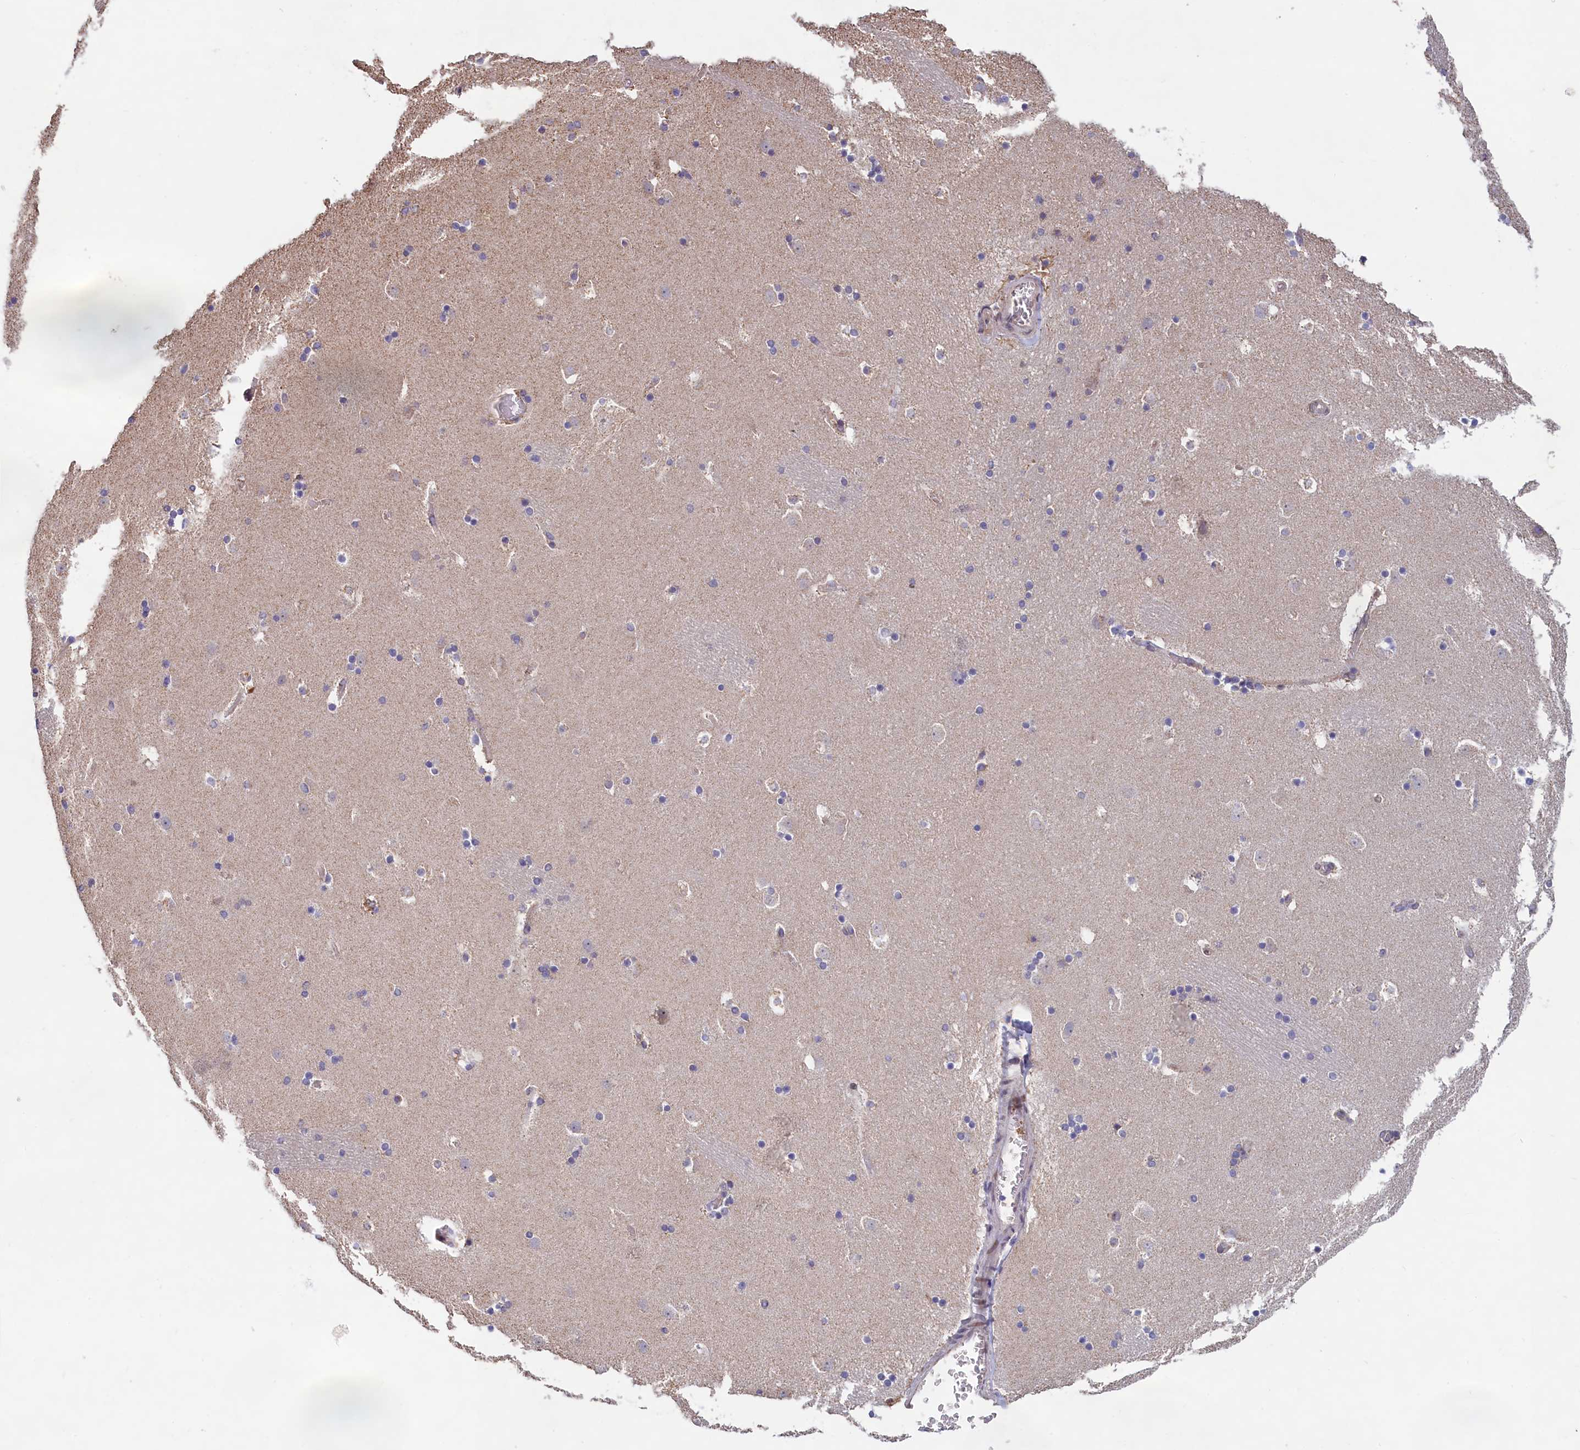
{"staining": {"intensity": "moderate", "quantity": "<25%", "location": "cytoplasmic/membranous"}, "tissue": "caudate", "cell_type": "Glial cells", "image_type": "normal", "snomed": [{"axis": "morphology", "description": "Normal tissue, NOS"}, {"axis": "topography", "description": "Lateral ventricle wall"}], "caption": "Brown immunohistochemical staining in unremarkable human caudate reveals moderate cytoplasmic/membranous positivity in about <25% of glial cells.", "gene": "ENSG00000269825", "patient": {"sex": "male", "age": 45}}